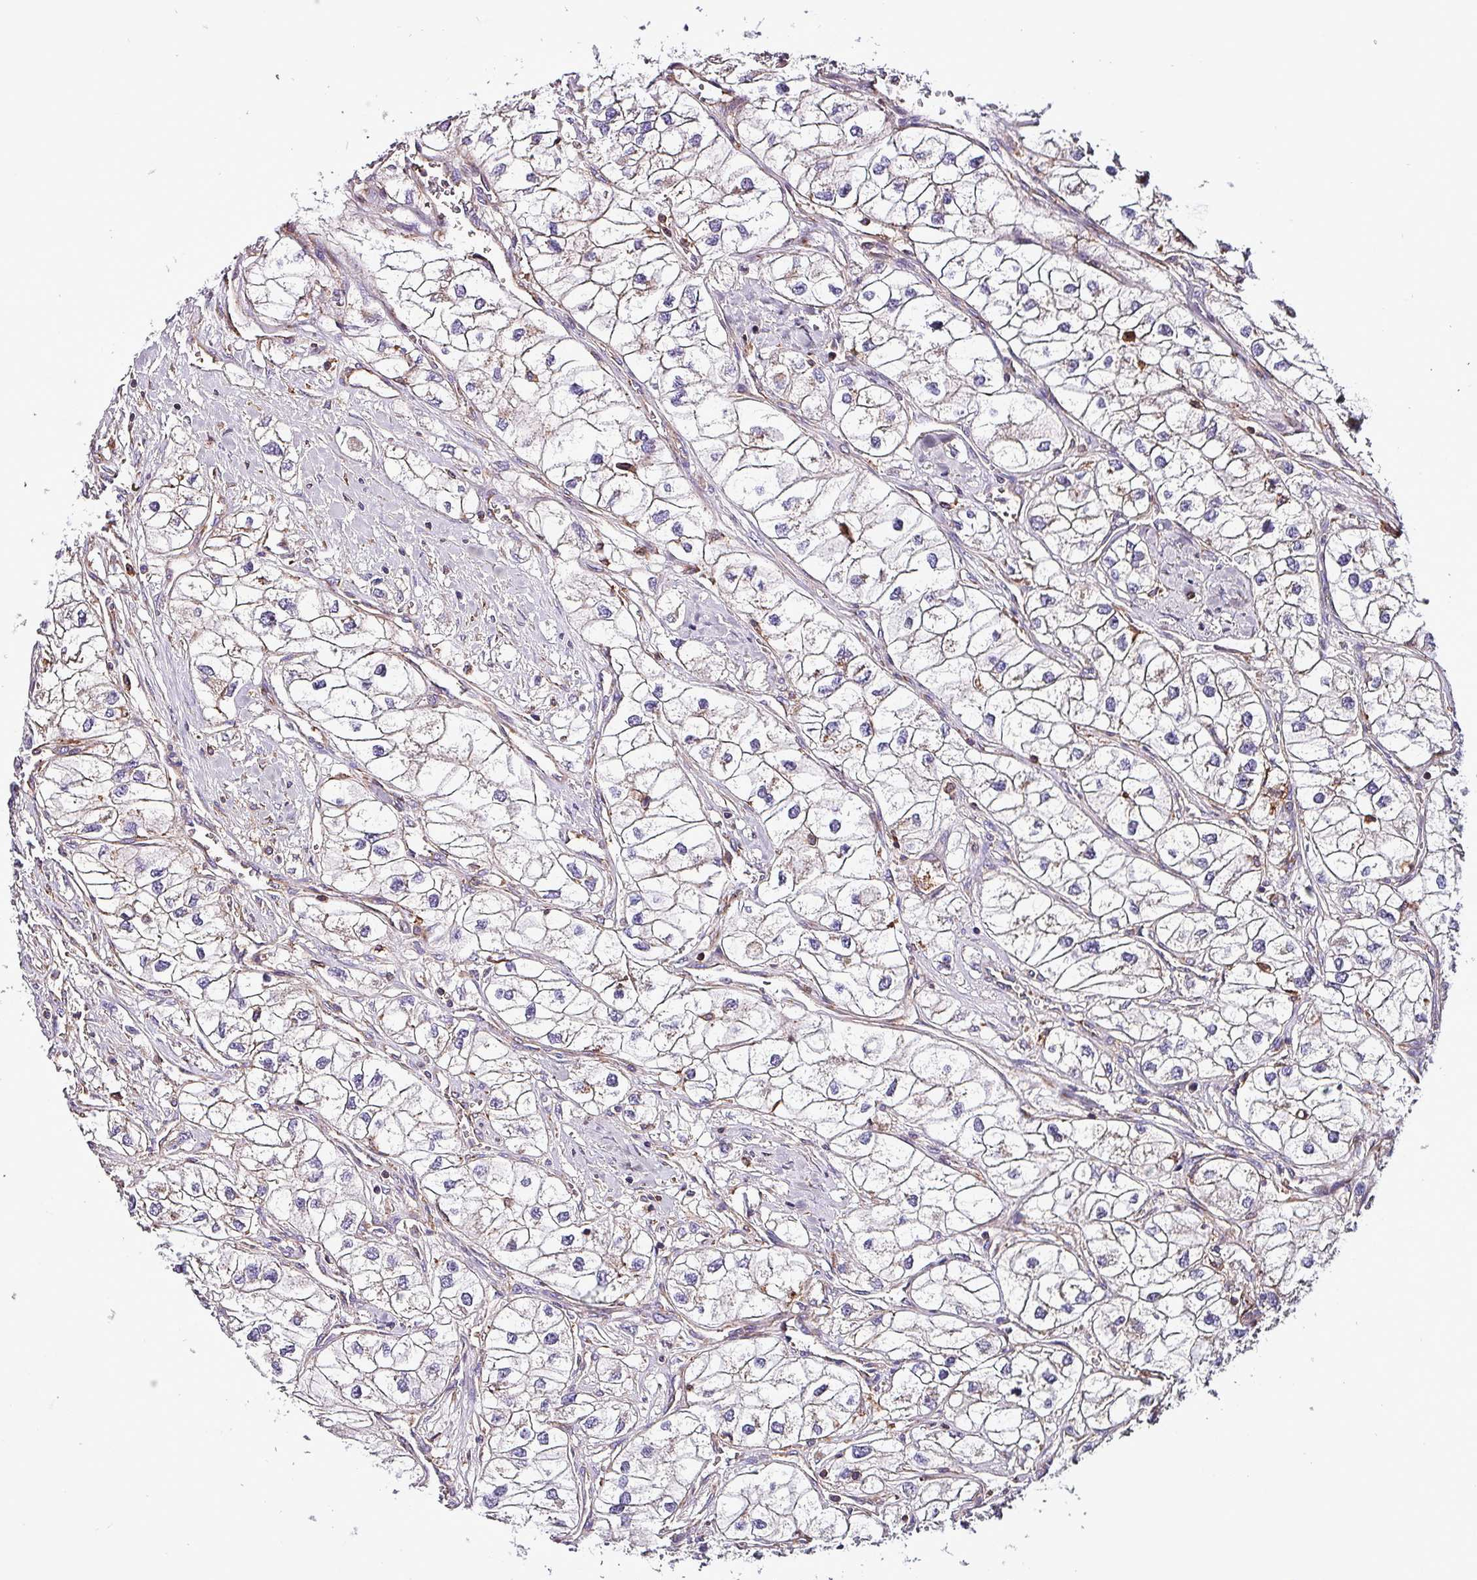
{"staining": {"intensity": "negative", "quantity": "none", "location": "none"}, "tissue": "renal cancer", "cell_type": "Tumor cells", "image_type": "cancer", "snomed": [{"axis": "morphology", "description": "Adenocarcinoma, NOS"}, {"axis": "topography", "description": "Kidney"}], "caption": "Tumor cells show no significant protein positivity in adenocarcinoma (renal).", "gene": "VAMP4", "patient": {"sex": "male", "age": 59}}